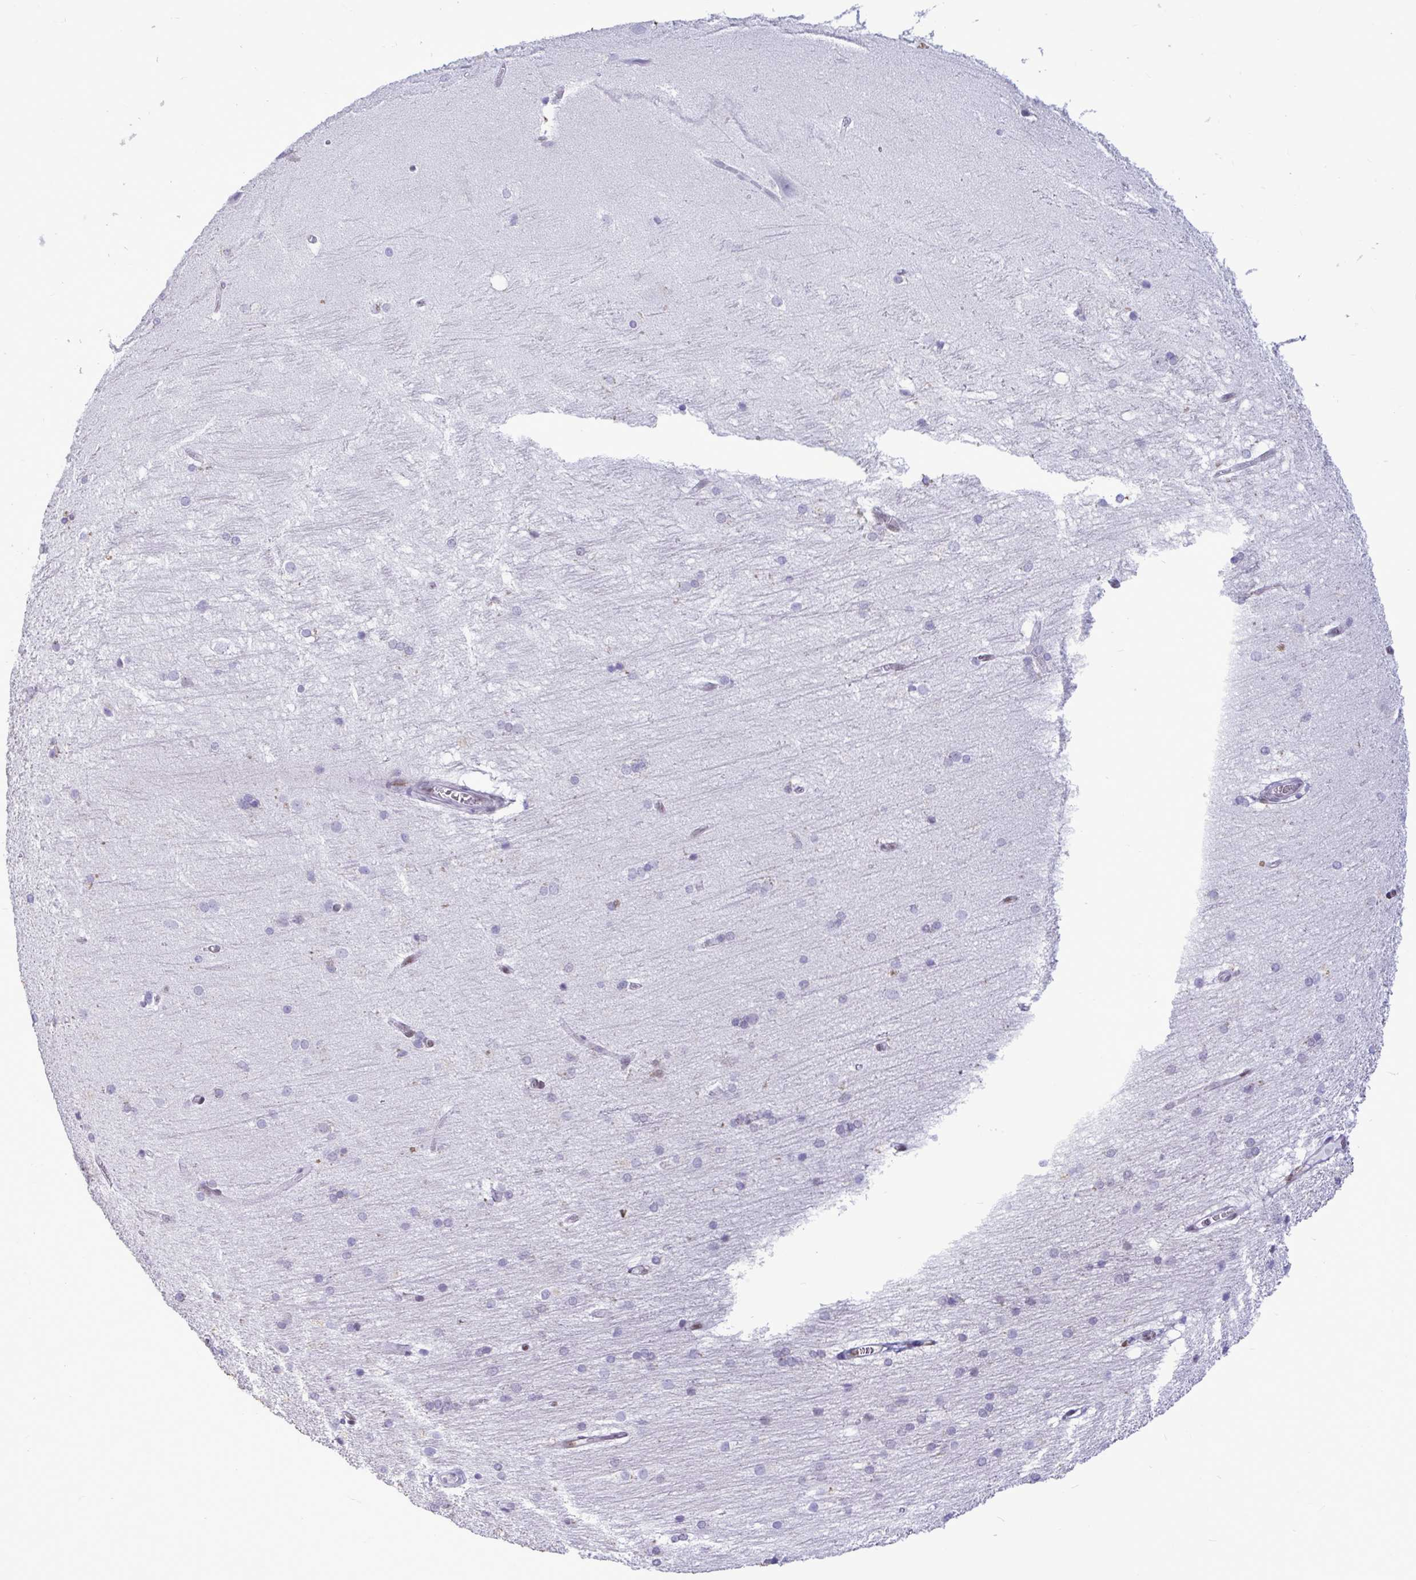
{"staining": {"intensity": "negative", "quantity": "none", "location": "none"}, "tissue": "hippocampus", "cell_type": "Glial cells", "image_type": "normal", "snomed": [{"axis": "morphology", "description": "Normal tissue, NOS"}, {"axis": "topography", "description": "Cerebral cortex"}, {"axis": "topography", "description": "Hippocampus"}], "caption": "A photomicrograph of hippocampus stained for a protein displays no brown staining in glial cells.", "gene": "HMGB2", "patient": {"sex": "female", "age": 19}}